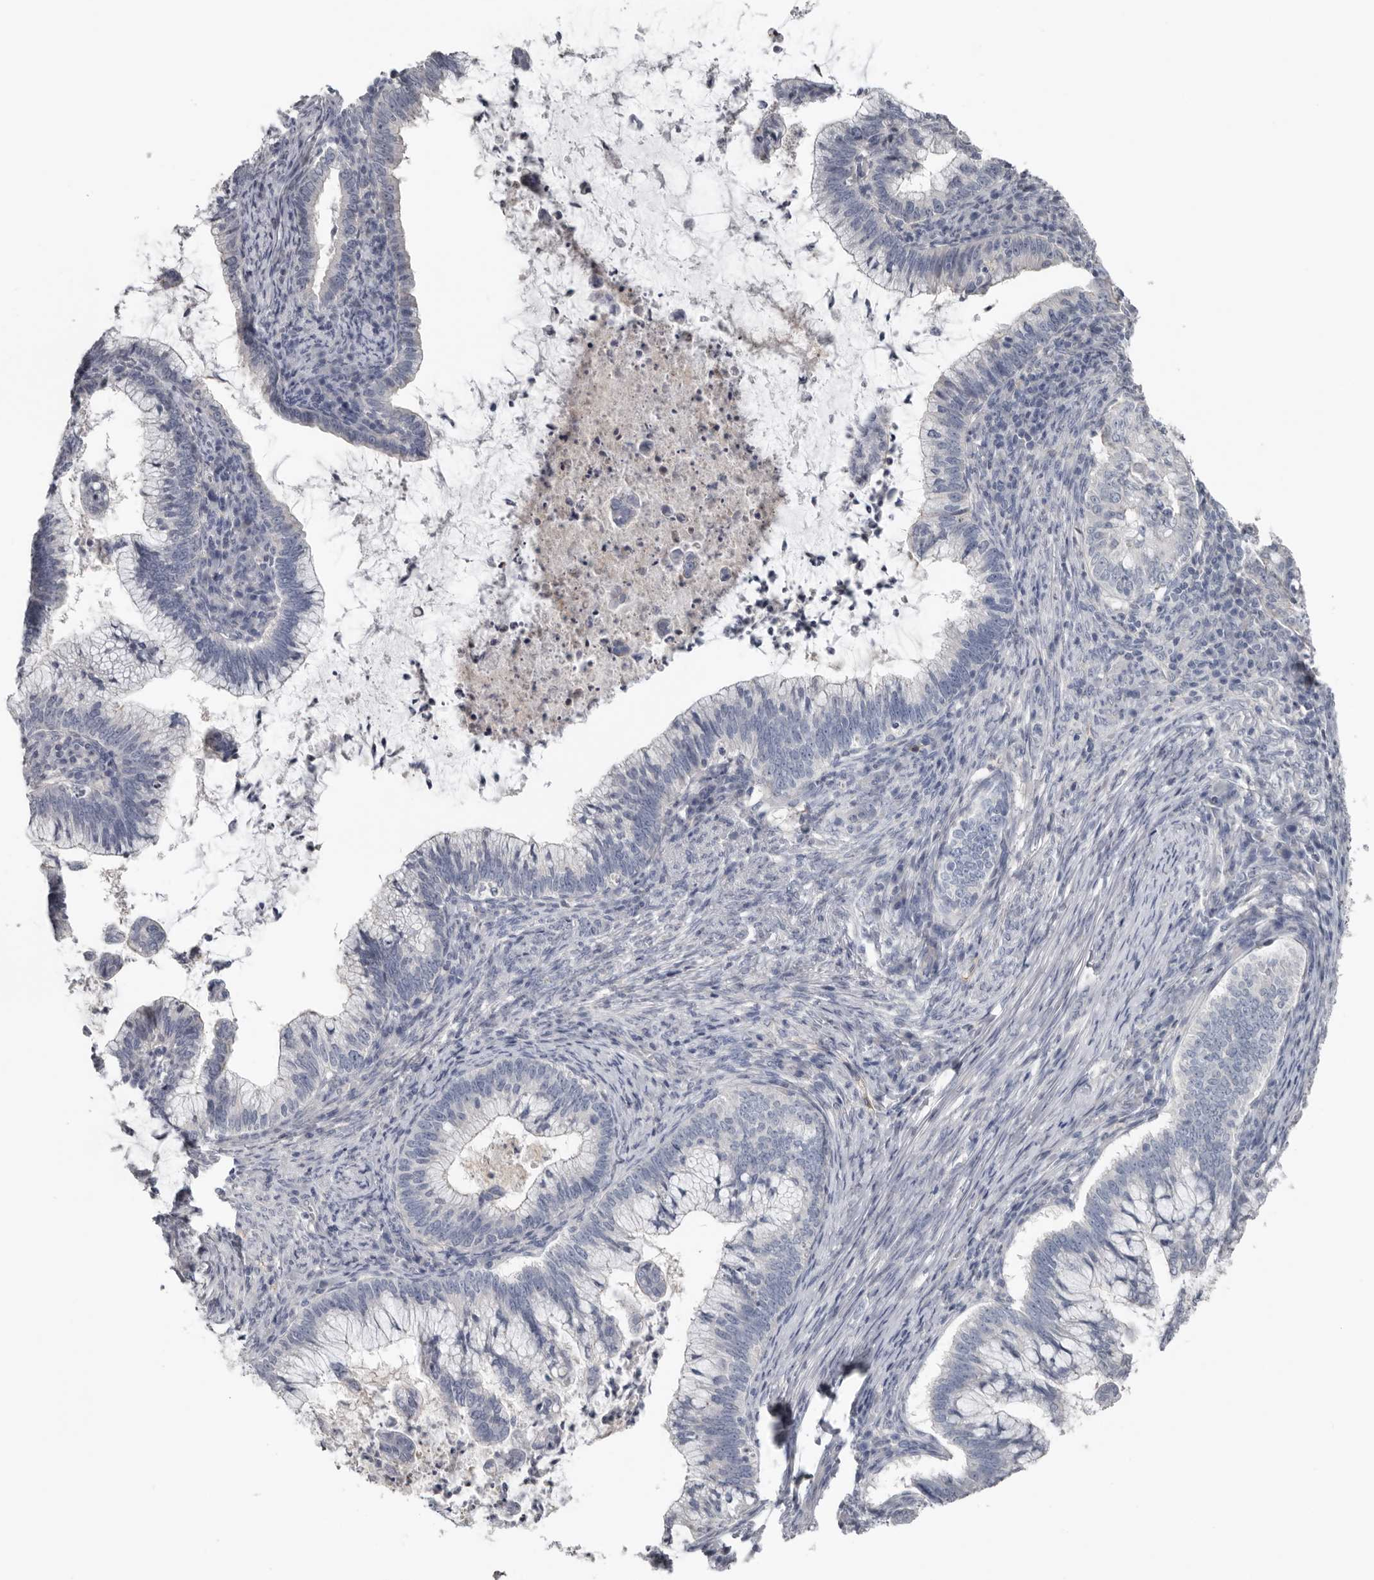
{"staining": {"intensity": "negative", "quantity": "none", "location": "none"}, "tissue": "cervical cancer", "cell_type": "Tumor cells", "image_type": "cancer", "snomed": [{"axis": "morphology", "description": "Adenocarcinoma, NOS"}, {"axis": "topography", "description": "Cervix"}], "caption": "Immunohistochemistry image of neoplastic tissue: adenocarcinoma (cervical) stained with DAB exhibits no significant protein expression in tumor cells. The staining is performed using DAB (3,3'-diaminobenzidine) brown chromogen with nuclei counter-stained in using hematoxylin.", "gene": "FABP7", "patient": {"sex": "female", "age": 36}}